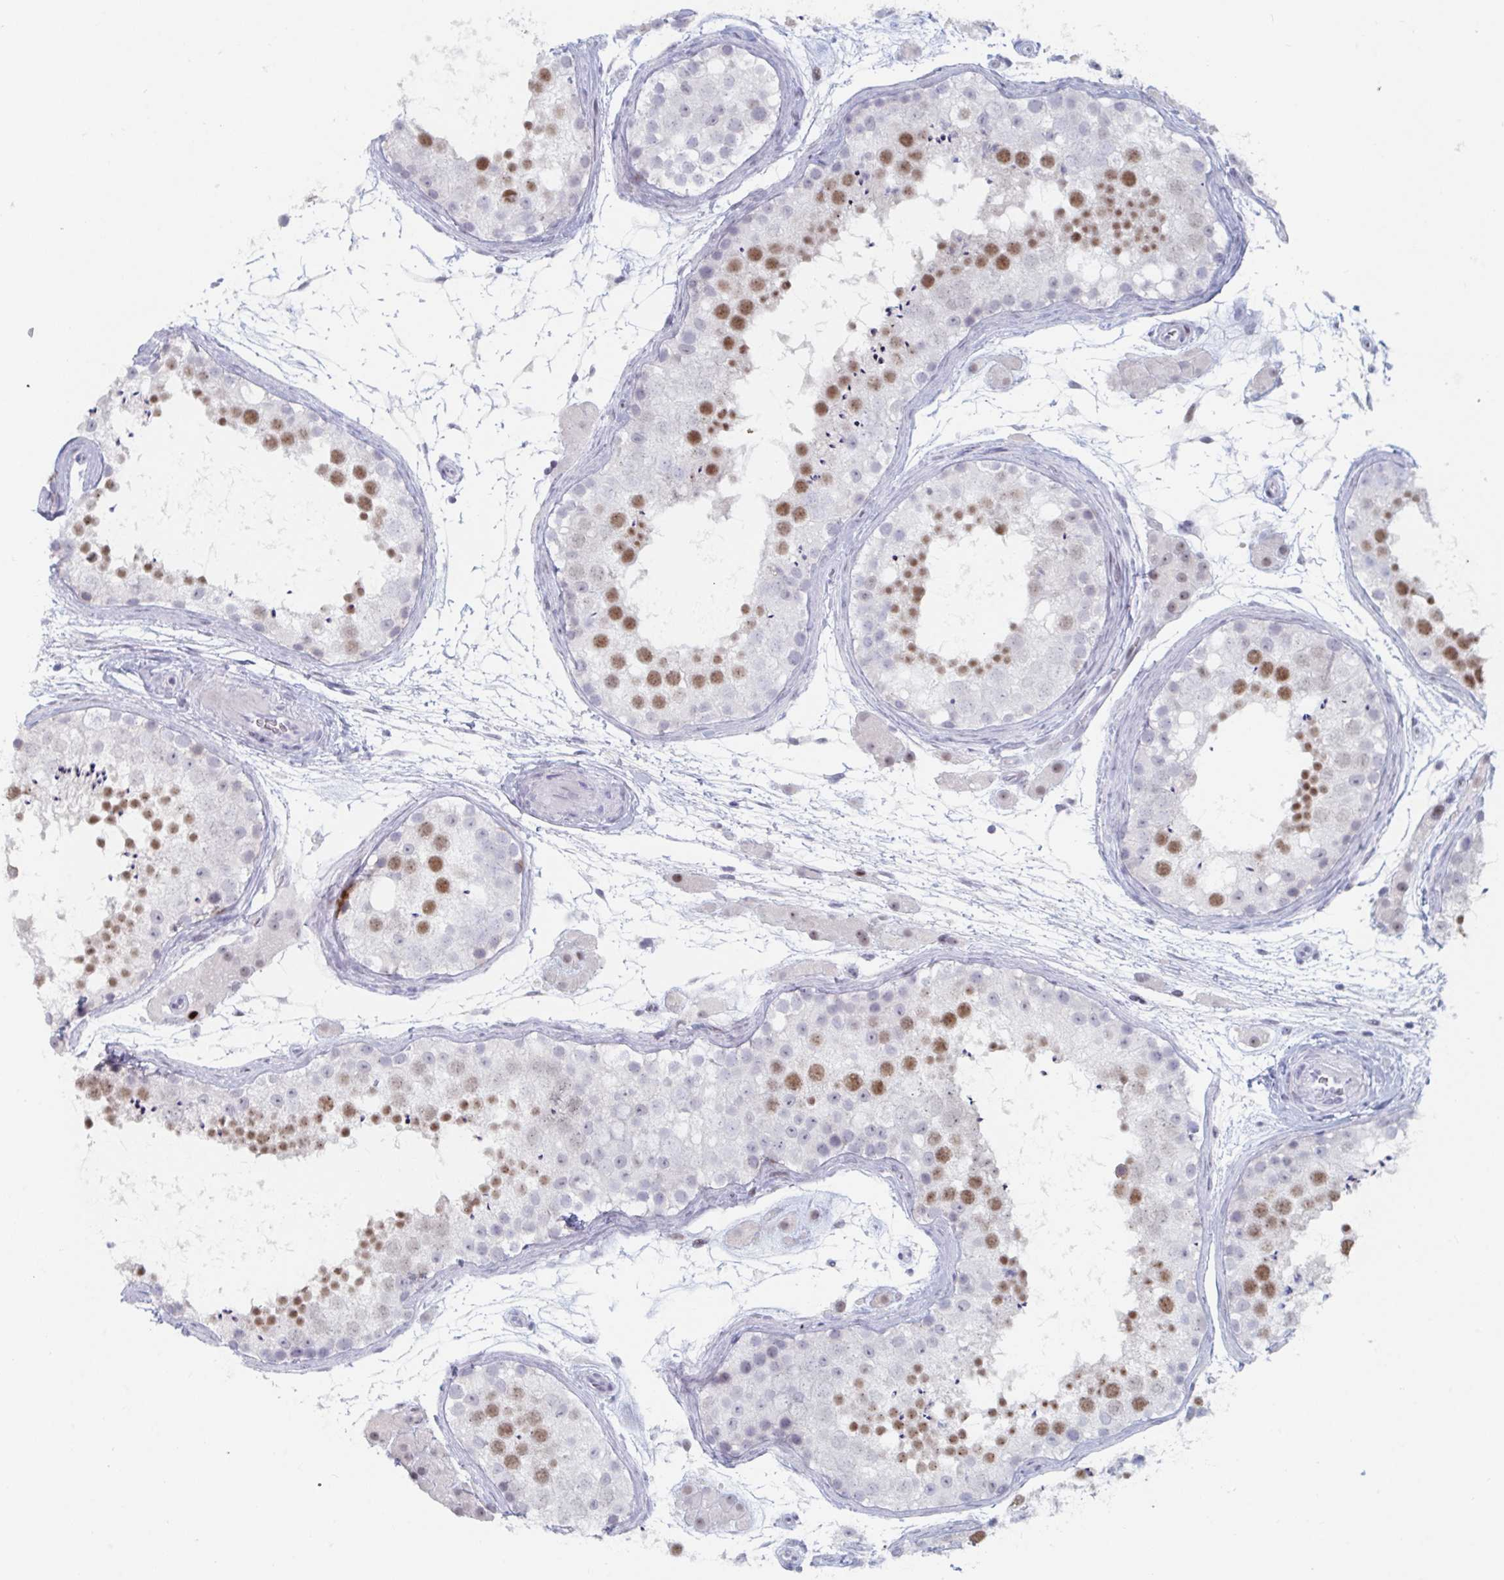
{"staining": {"intensity": "moderate", "quantity": "25%-75%", "location": "nuclear"}, "tissue": "testis", "cell_type": "Cells in seminiferous ducts", "image_type": "normal", "snomed": [{"axis": "morphology", "description": "Normal tissue, NOS"}, {"axis": "topography", "description": "Testis"}], "caption": "Immunohistochemical staining of normal testis shows medium levels of moderate nuclear positivity in approximately 25%-75% of cells in seminiferous ducts.", "gene": "NR1H2", "patient": {"sex": "male", "age": 41}}